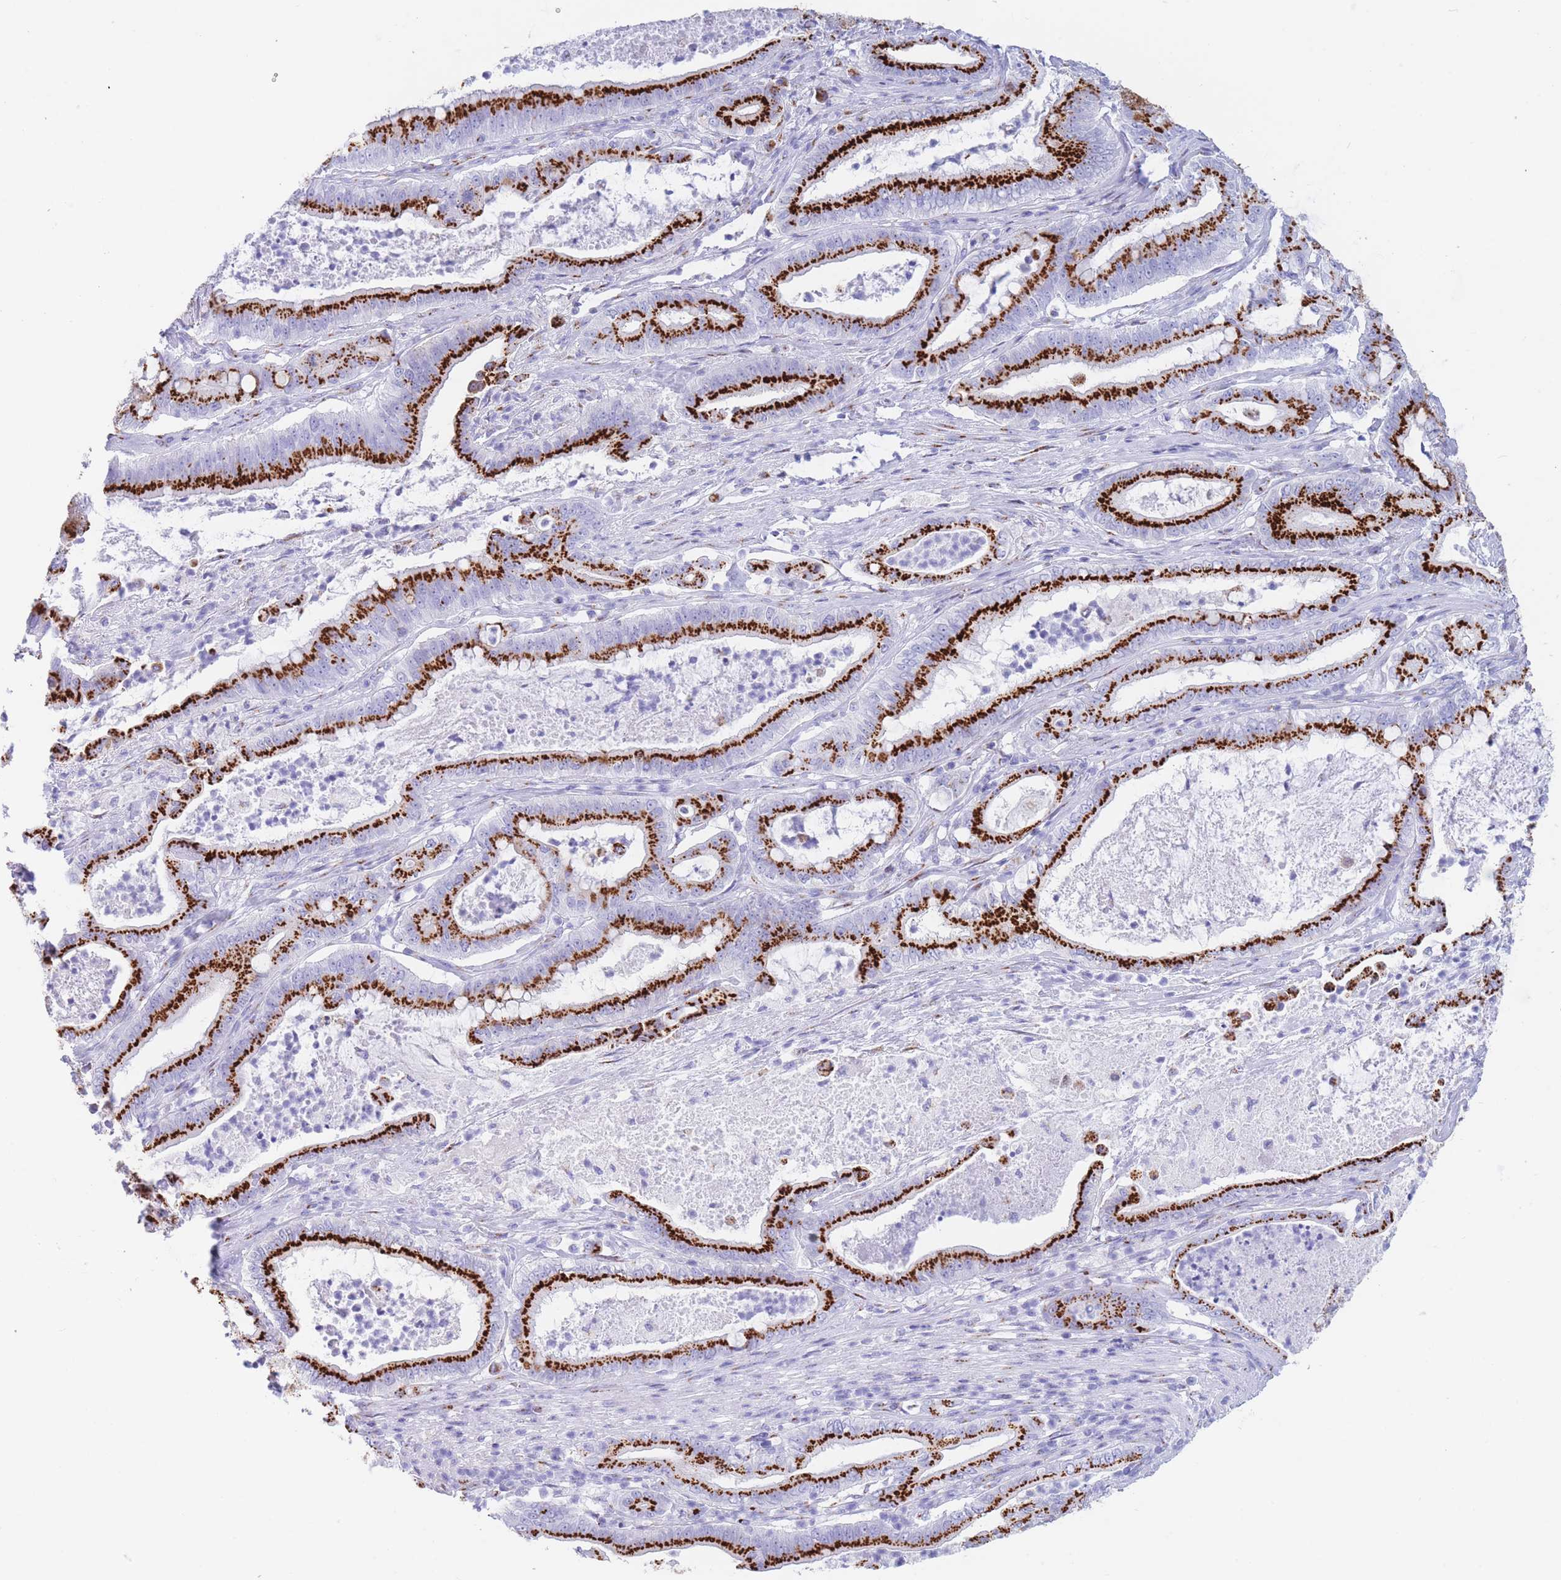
{"staining": {"intensity": "strong", "quantity": ">75%", "location": "cytoplasmic/membranous"}, "tissue": "pancreatic cancer", "cell_type": "Tumor cells", "image_type": "cancer", "snomed": [{"axis": "morphology", "description": "Adenocarcinoma, NOS"}, {"axis": "topography", "description": "Pancreas"}], "caption": "Adenocarcinoma (pancreatic) stained with a protein marker demonstrates strong staining in tumor cells.", "gene": "FAM3C", "patient": {"sex": "male", "age": 71}}